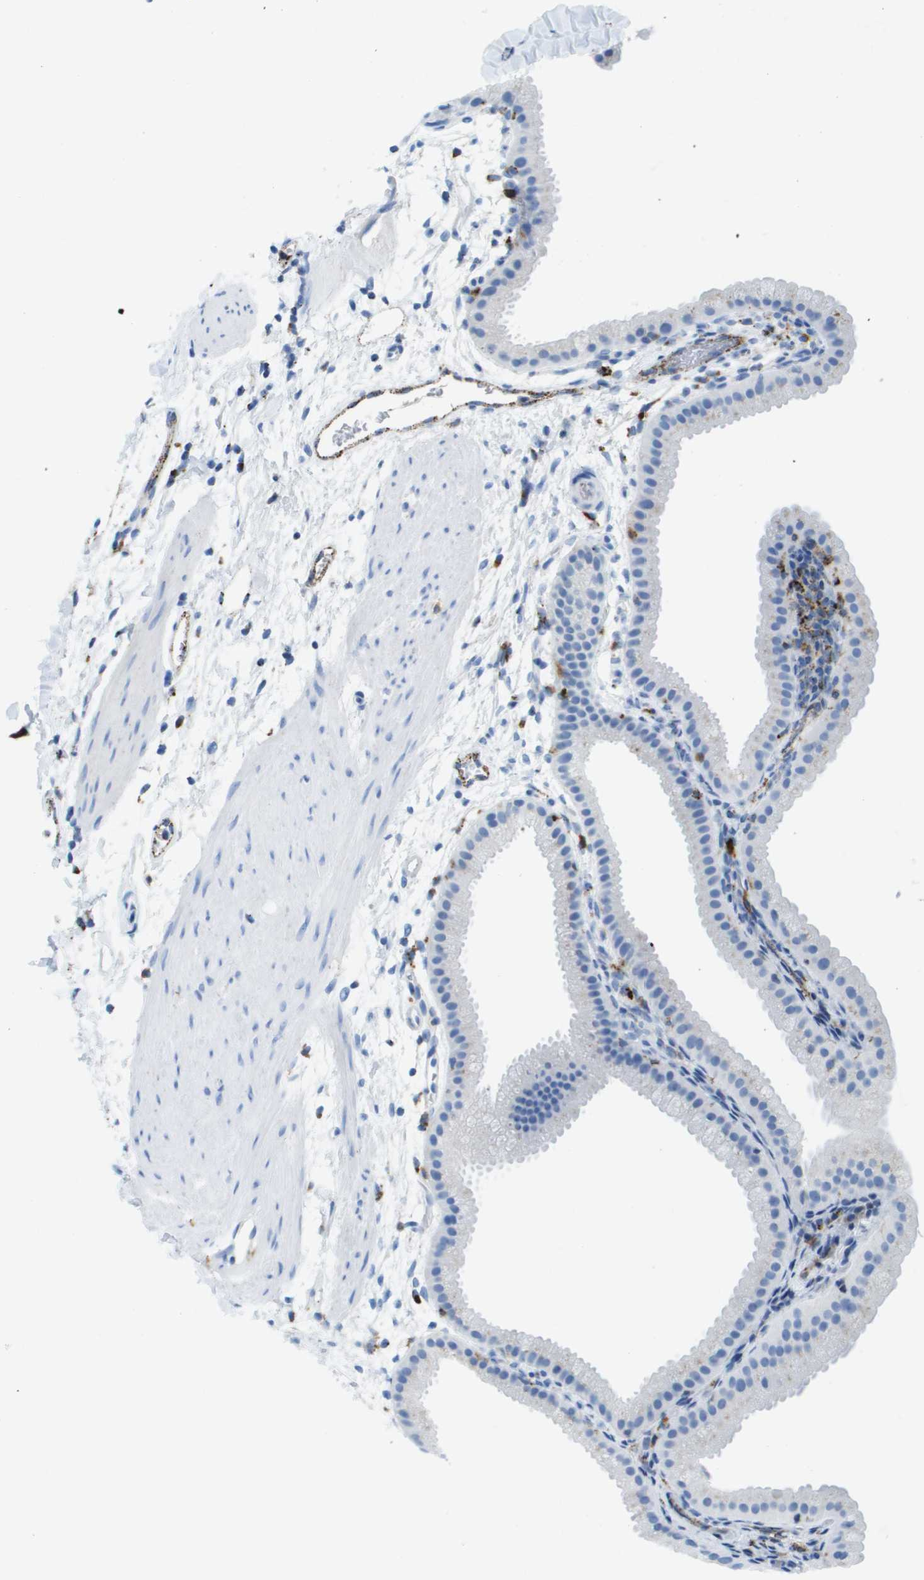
{"staining": {"intensity": "negative", "quantity": "none", "location": "none"}, "tissue": "gallbladder", "cell_type": "Glandular cells", "image_type": "normal", "snomed": [{"axis": "morphology", "description": "Normal tissue, NOS"}, {"axis": "topography", "description": "Gallbladder"}], "caption": "Gallbladder stained for a protein using IHC displays no expression glandular cells.", "gene": "PRCP", "patient": {"sex": "female", "age": 64}}